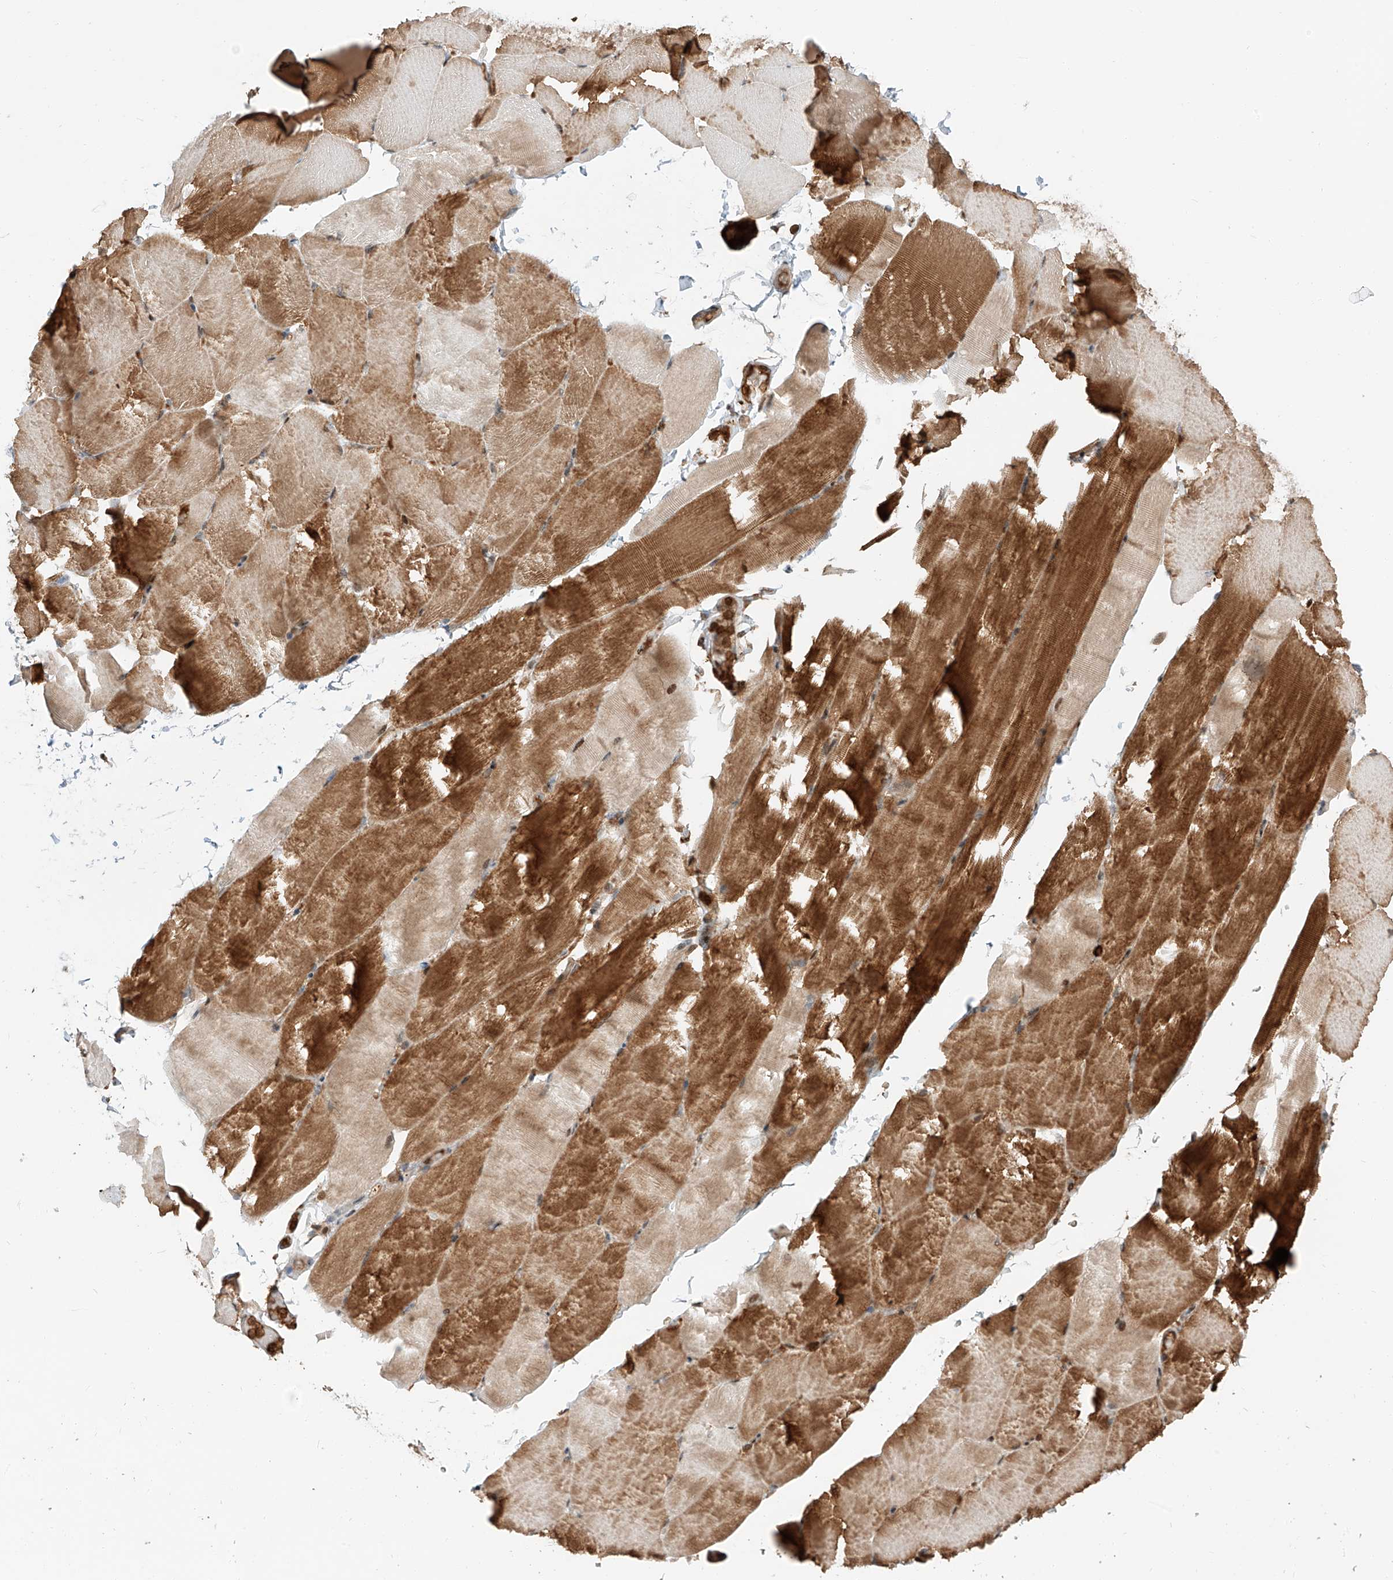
{"staining": {"intensity": "strong", "quantity": "25%-75%", "location": "cytoplasmic/membranous"}, "tissue": "skeletal muscle", "cell_type": "Myocytes", "image_type": "normal", "snomed": [{"axis": "morphology", "description": "Normal tissue, NOS"}, {"axis": "topography", "description": "Skeletal muscle"}, {"axis": "topography", "description": "Parathyroid gland"}], "caption": "High-power microscopy captured an immunohistochemistry (IHC) image of unremarkable skeletal muscle, revealing strong cytoplasmic/membranous expression in about 25%-75% of myocytes. (Brightfield microscopy of DAB IHC at high magnification).", "gene": "CEP162", "patient": {"sex": "female", "age": 37}}